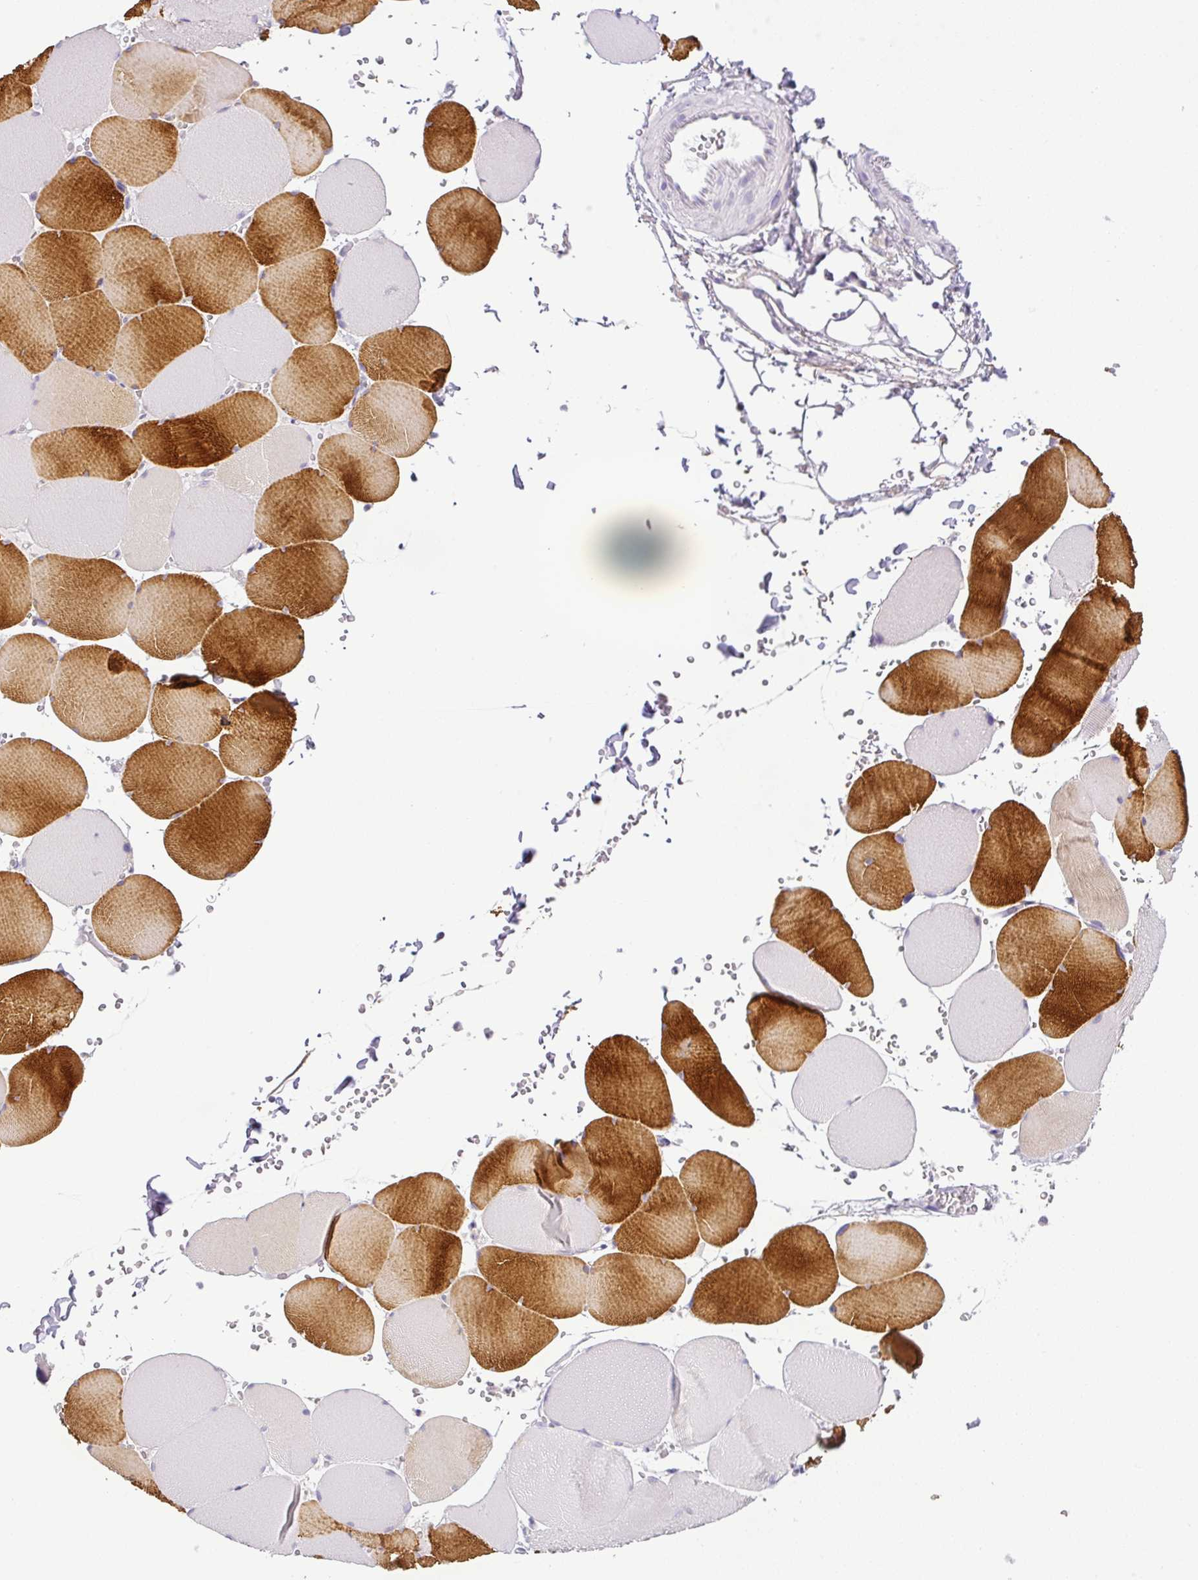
{"staining": {"intensity": "strong", "quantity": "25%-75%", "location": "cytoplasmic/membranous"}, "tissue": "skeletal muscle", "cell_type": "Myocytes", "image_type": "normal", "snomed": [{"axis": "morphology", "description": "Normal tissue, NOS"}, {"axis": "topography", "description": "Skeletal muscle"}, {"axis": "topography", "description": "Head-Neck"}], "caption": "Immunohistochemistry (IHC) (DAB (3,3'-diaminobenzidine)) staining of normal skeletal muscle reveals strong cytoplasmic/membranous protein positivity in about 25%-75% of myocytes.", "gene": "HMCN2", "patient": {"sex": "male", "age": 66}}